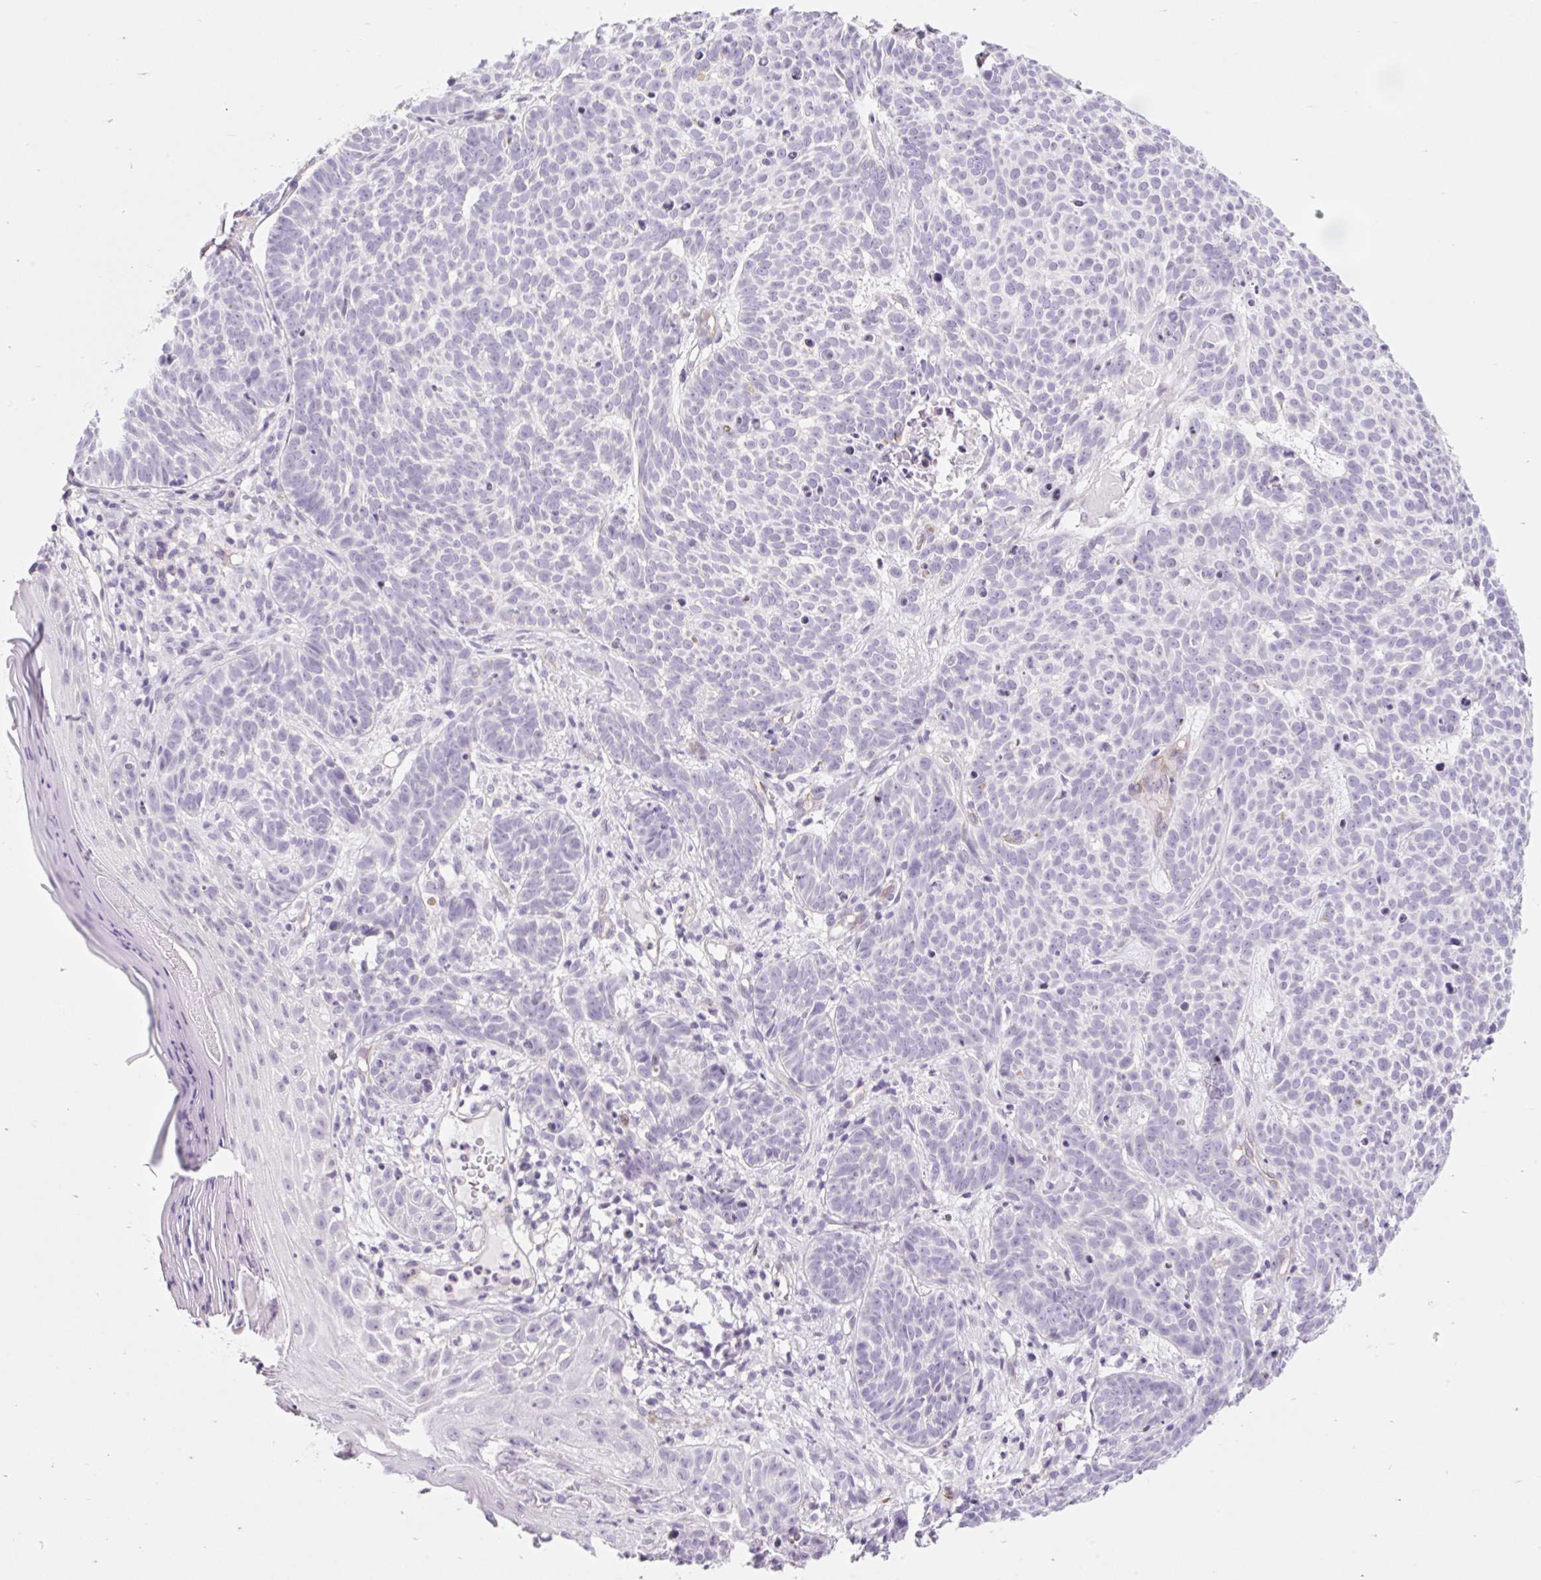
{"staining": {"intensity": "negative", "quantity": "none", "location": "none"}, "tissue": "skin cancer", "cell_type": "Tumor cells", "image_type": "cancer", "snomed": [{"axis": "morphology", "description": "Basal cell carcinoma"}, {"axis": "topography", "description": "Skin"}], "caption": "This image is of basal cell carcinoma (skin) stained with IHC to label a protein in brown with the nuclei are counter-stained blue. There is no positivity in tumor cells. Brightfield microscopy of immunohistochemistry (IHC) stained with DAB (3,3'-diaminobenzidine) (brown) and hematoxylin (blue), captured at high magnification.", "gene": "BCAS1", "patient": {"sex": "male", "age": 90}}